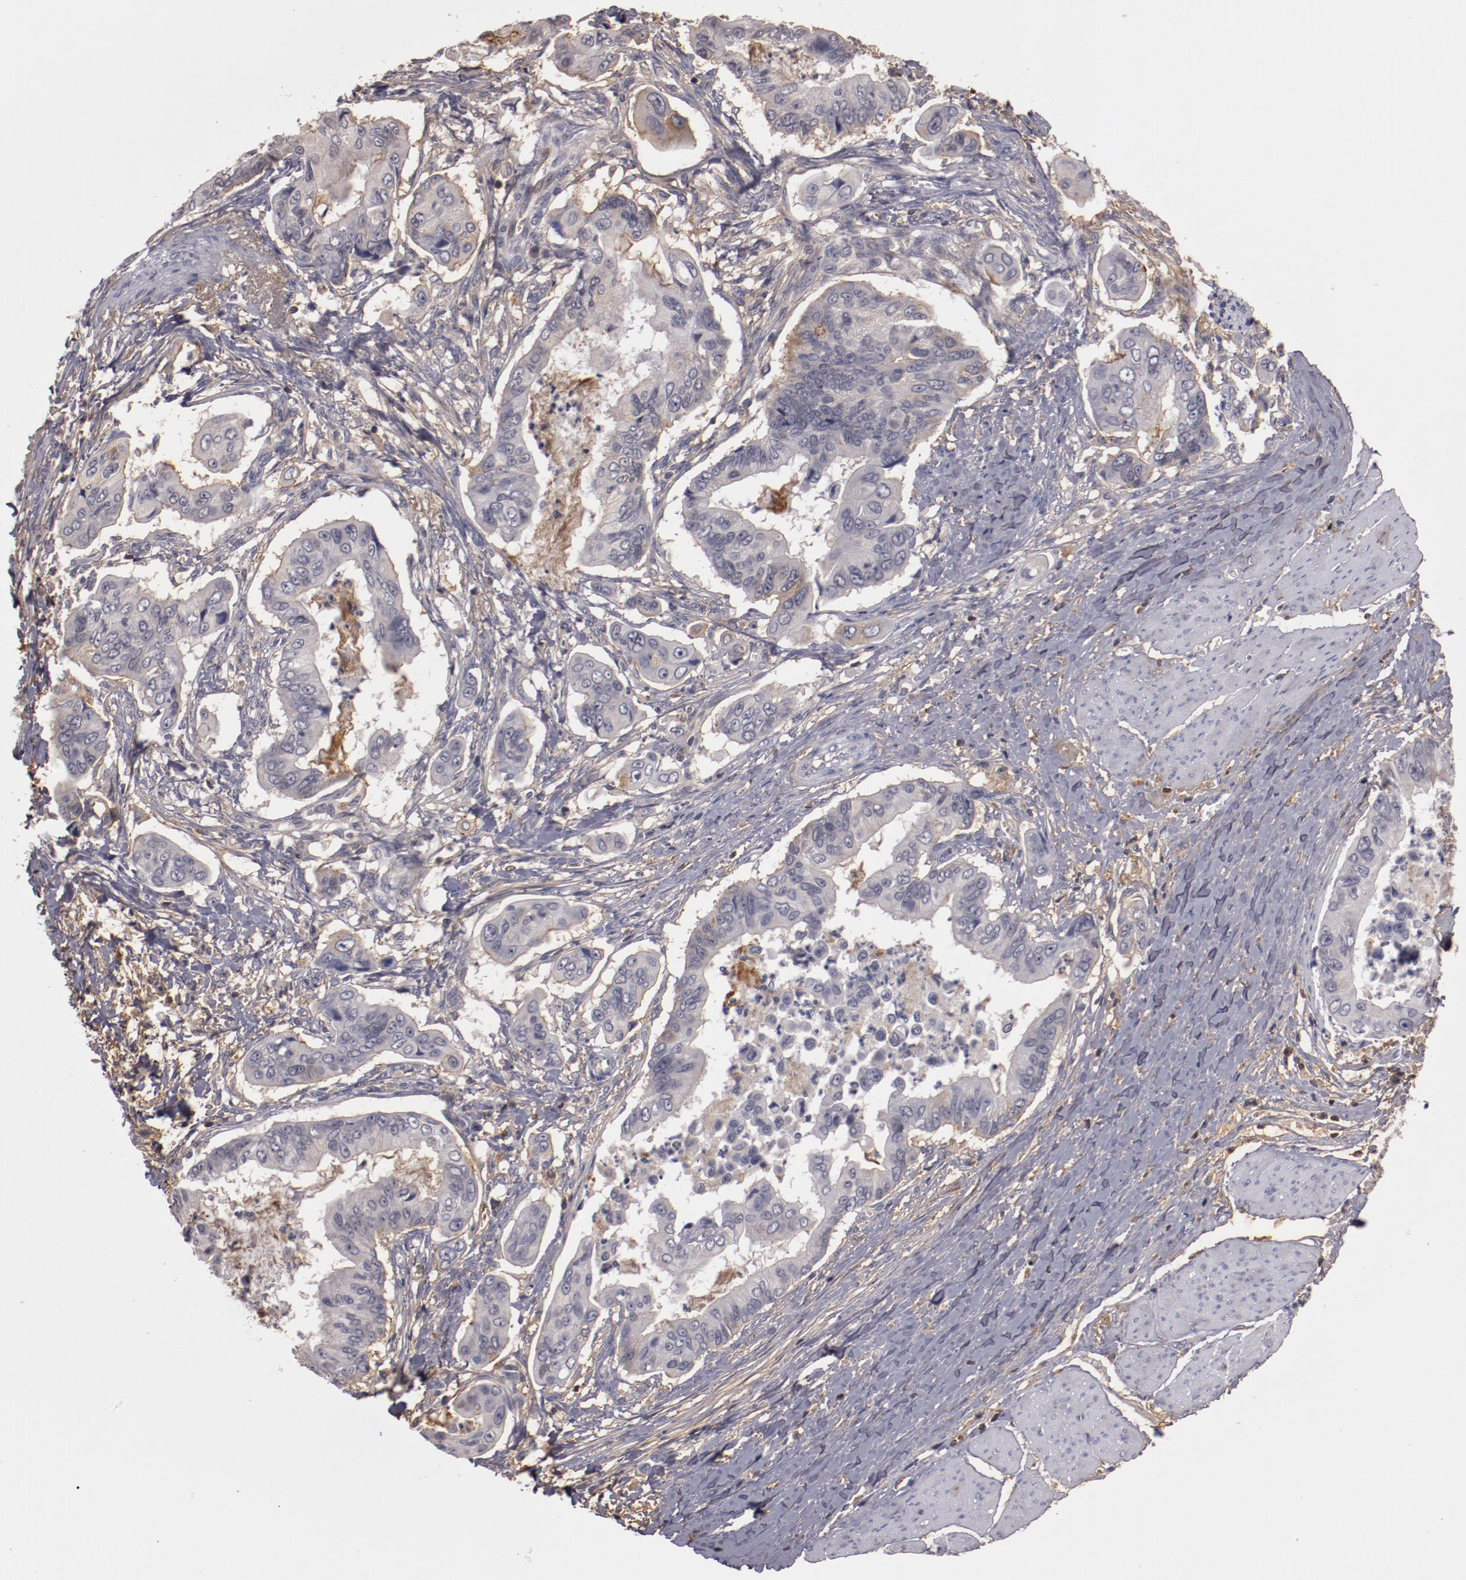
{"staining": {"intensity": "negative", "quantity": "none", "location": "none"}, "tissue": "stomach cancer", "cell_type": "Tumor cells", "image_type": "cancer", "snomed": [{"axis": "morphology", "description": "Adenocarcinoma, NOS"}, {"axis": "topography", "description": "Stomach, upper"}], "caption": "The image shows no significant staining in tumor cells of adenocarcinoma (stomach). Brightfield microscopy of immunohistochemistry (IHC) stained with DAB (3,3'-diaminobenzidine) (brown) and hematoxylin (blue), captured at high magnification.", "gene": "MBL2", "patient": {"sex": "male", "age": 80}}